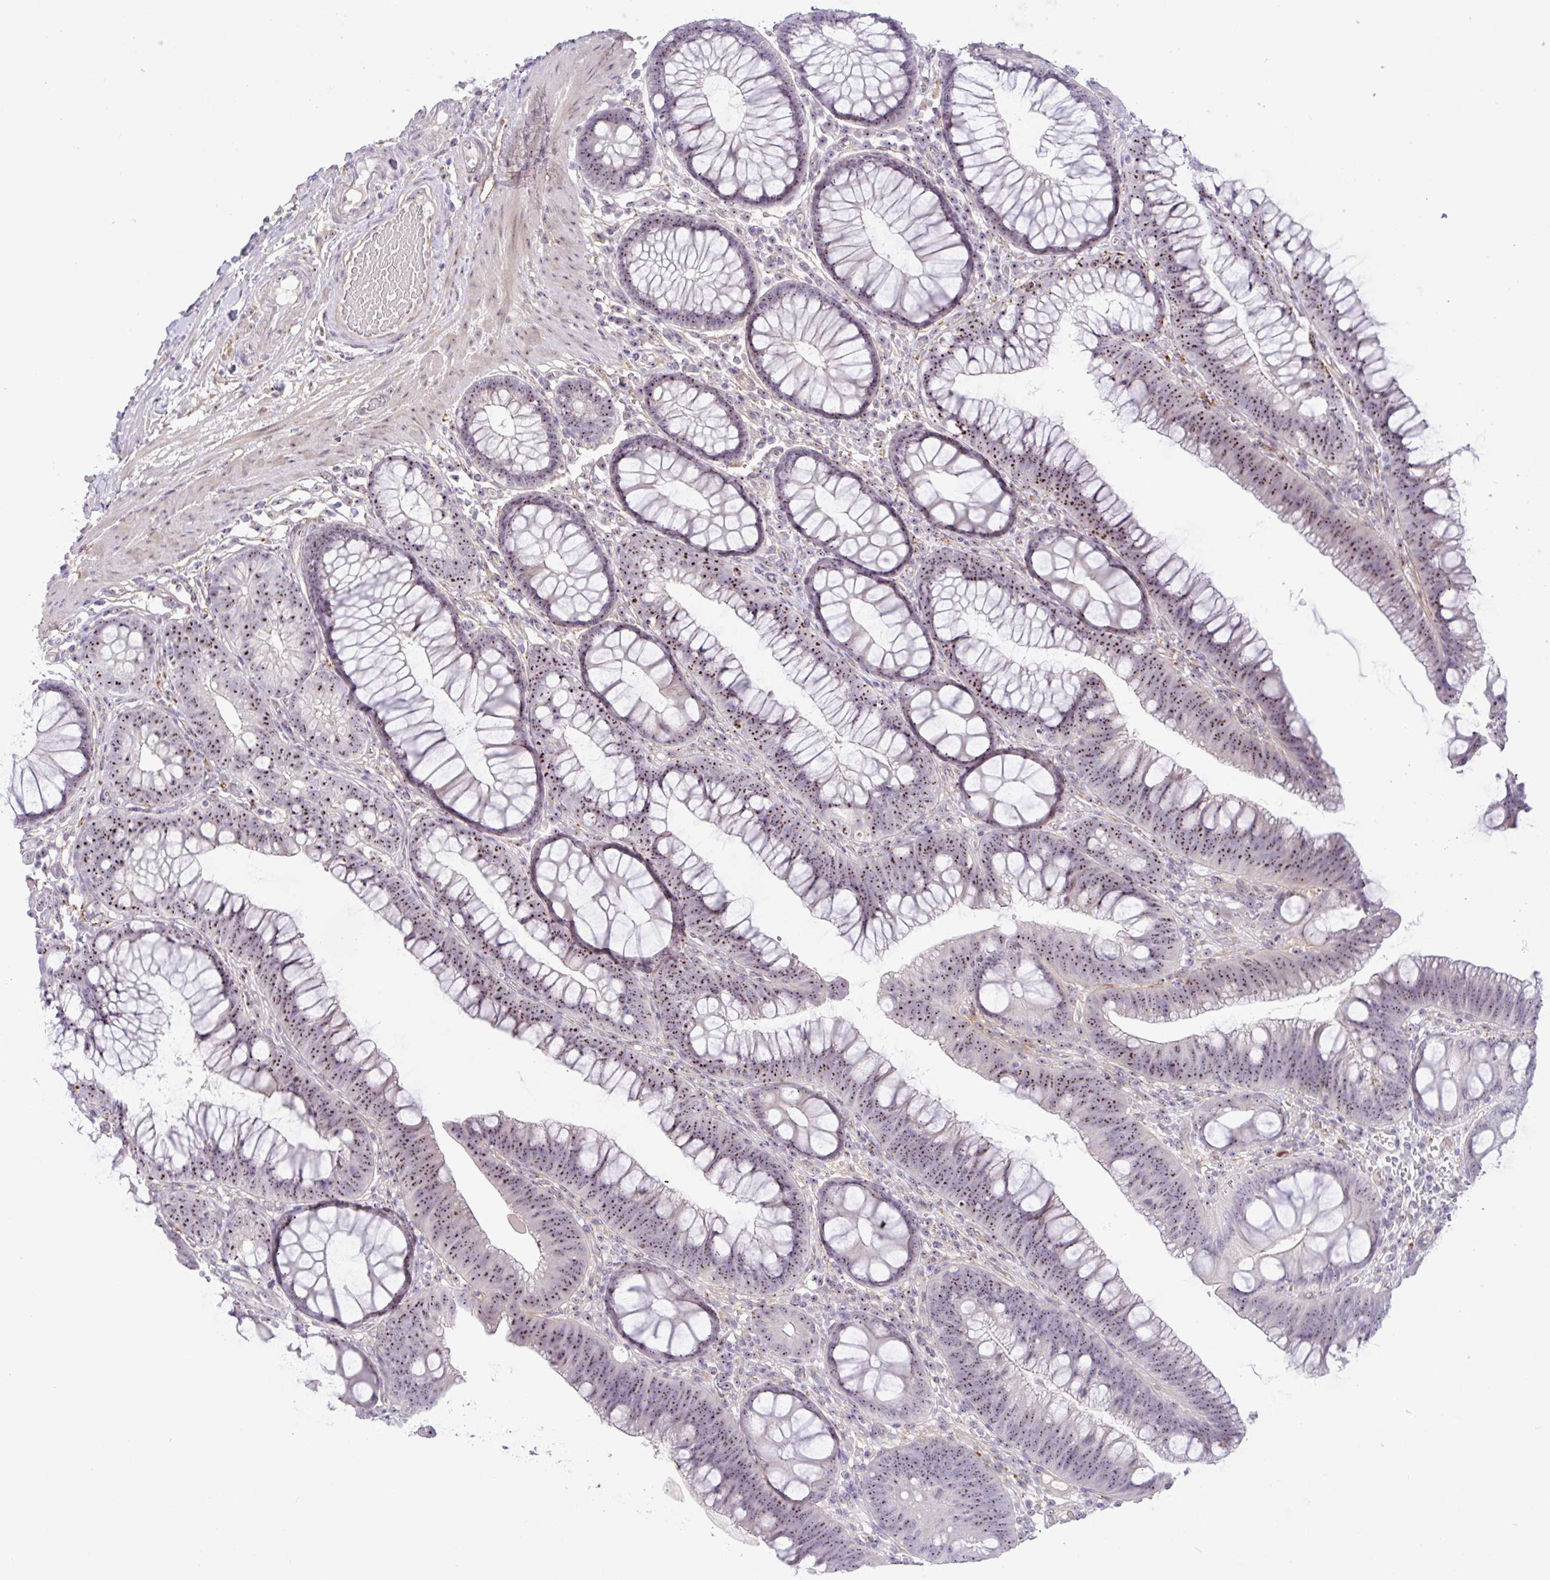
{"staining": {"intensity": "negative", "quantity": "none", "location": "none"}, "tissue": "colon", "cell_type": "Endothelial cells", "image_type": "normal", "snomed": [{"axis": "morphology", "description": "Normal tissue, NOS"}, {"axis": "morphology", "description": "Adenoma, NOS"}, {"axis": "topography", "description": "Soft tissue"}, {"axis": "topography", "description": "Colon"}], "caption": "This image is of benign colon stained with IHC to label a protein in brown with the nuclei are counter-stained blue. There is no positivity in endothelial cells. (Brightfield microscopy of DAB (3,3'-diaminobenzidine) immunohistochemistry (IHC) at high magnification).", "gene": "MXRA8", "patient": {"sex": "male", "age": 47}}